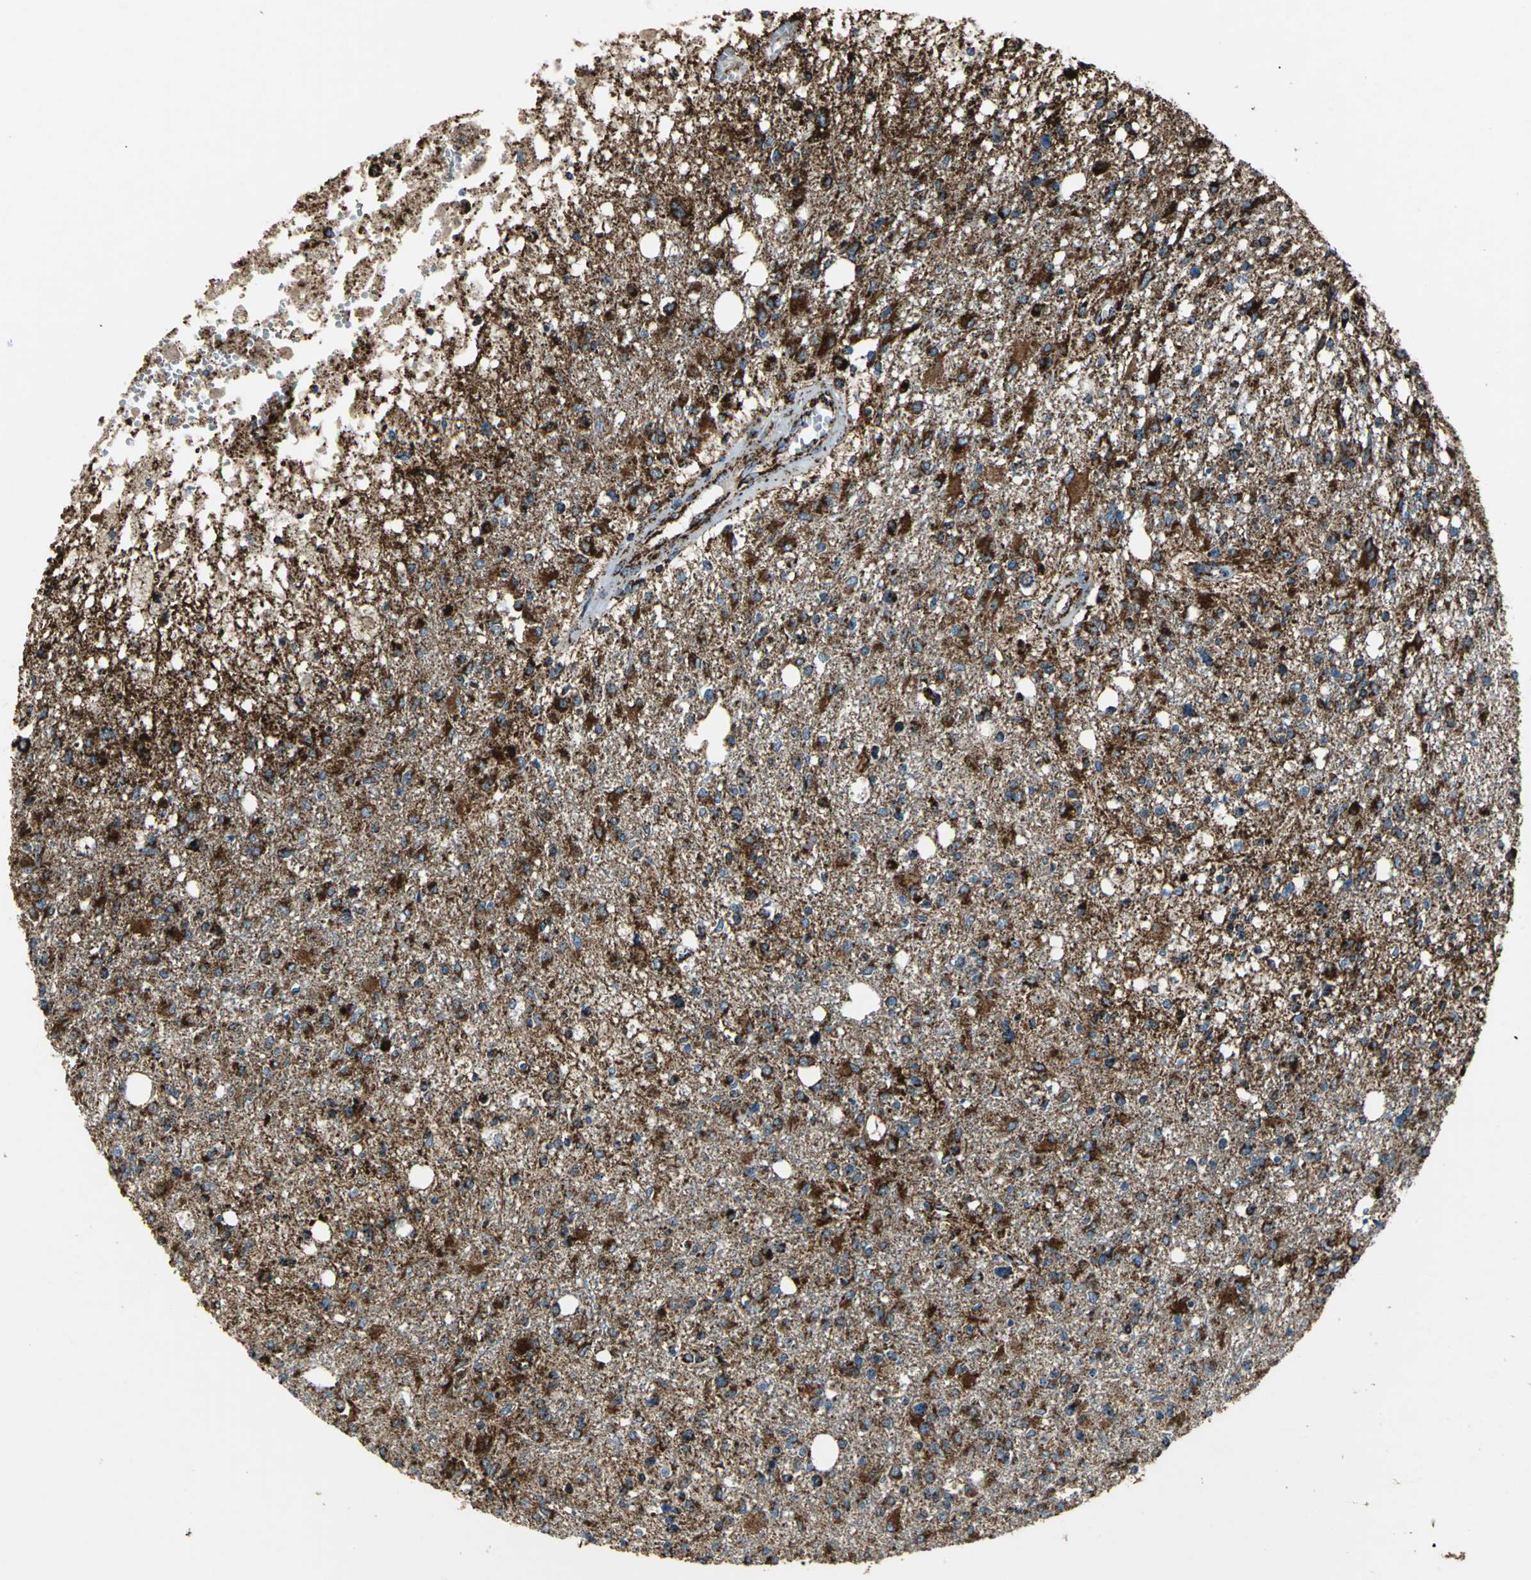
{"staining": {"intensity": "strong", "quantity": ">75%", "location": "cytoplasmic/membranous"}, "tissue": "glioma", "cell_type": "Tumor cells", "image_type": "cancer", "snomed": [{"axis": "morphology", "description": "Glioma, malignant, High grade"}, {"axis": "topography", "description": "Cerebral cortex"}], "caption": "Approximately >75% of tumor cells in glioma show strong cytoplasmic/membranous protein positivity as visualized by brown immunohistochemical staining.", "gene": "ECH1", "patient": {"sex": "male", "age": 76}}